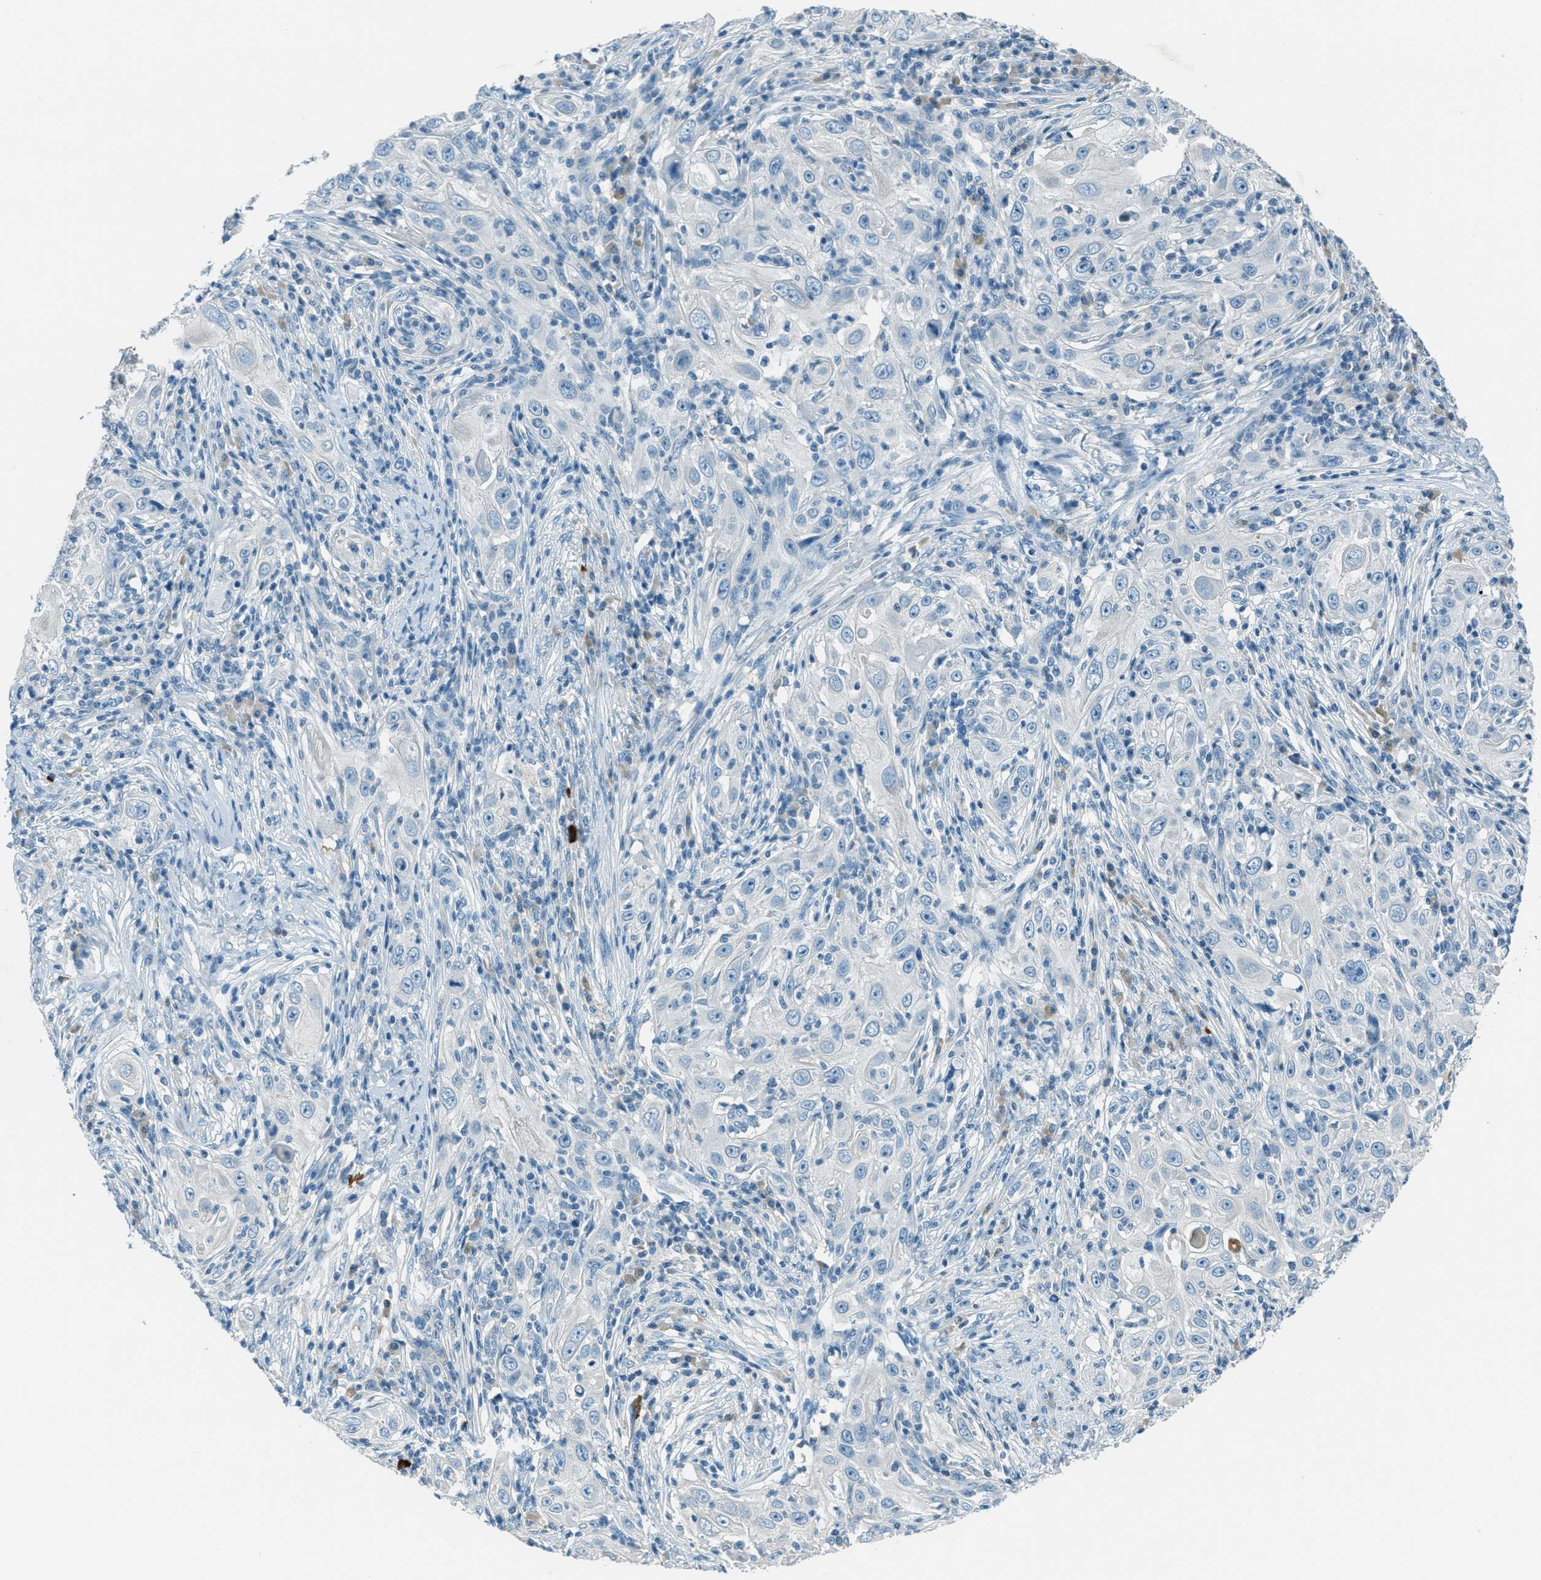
{"staining": {"intensity": "negative", "quantity": "none", "location": "none"}, "tissue": "skin cancer", "cell_type": "Tumor cells", "image_type": "cancer", "snomed": [{"axis": "morphology", "description": "Squamous cell carcinoma, NOS"}, {"axis": "topography", "description": "Skin"}], "caption": "This is an IHC photomicrograph of human skin cancer (squamous cell carcinoma). There is no positivity in tumor cells.", "gene": "MSLN", "patient": {"sex": "female", "age": 88}}